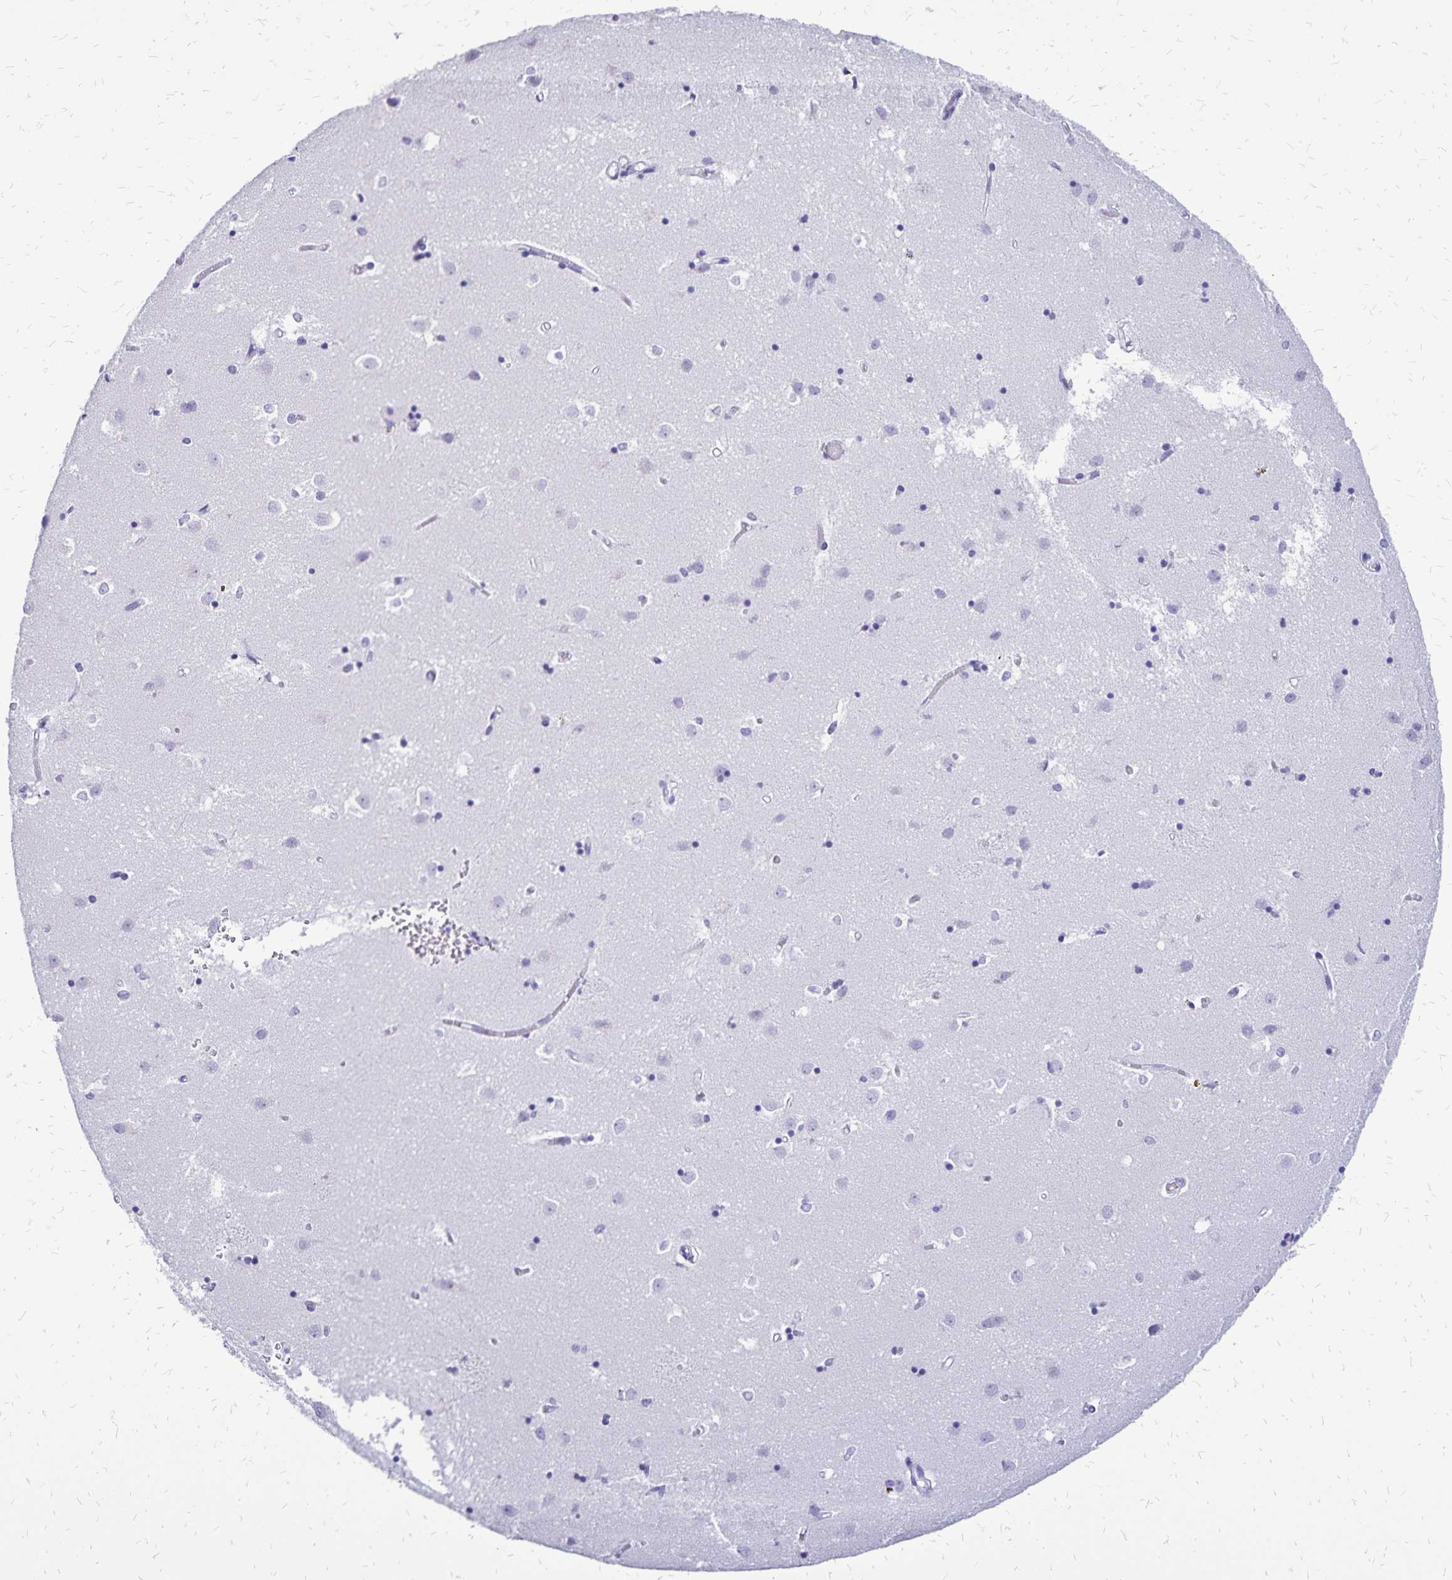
{"staining": {"intensity": "negative", "quantity": "none", "location": "none"}, "tissue": "caudate", "cell_type": "Glial cells", "image_type": "normal", "snomed": [{"axis": "morphology", "description": "Normal tissue, NOS"}, {"axis": "topography", "description": "Lateral ventricle wall"}], "caption": "This is an immunohistochemistry (IHC) image of benign human caudate. There is no staining in glial cells.", "gene": "HMGB3", "patient": {"sex": "male", "age": 54}}